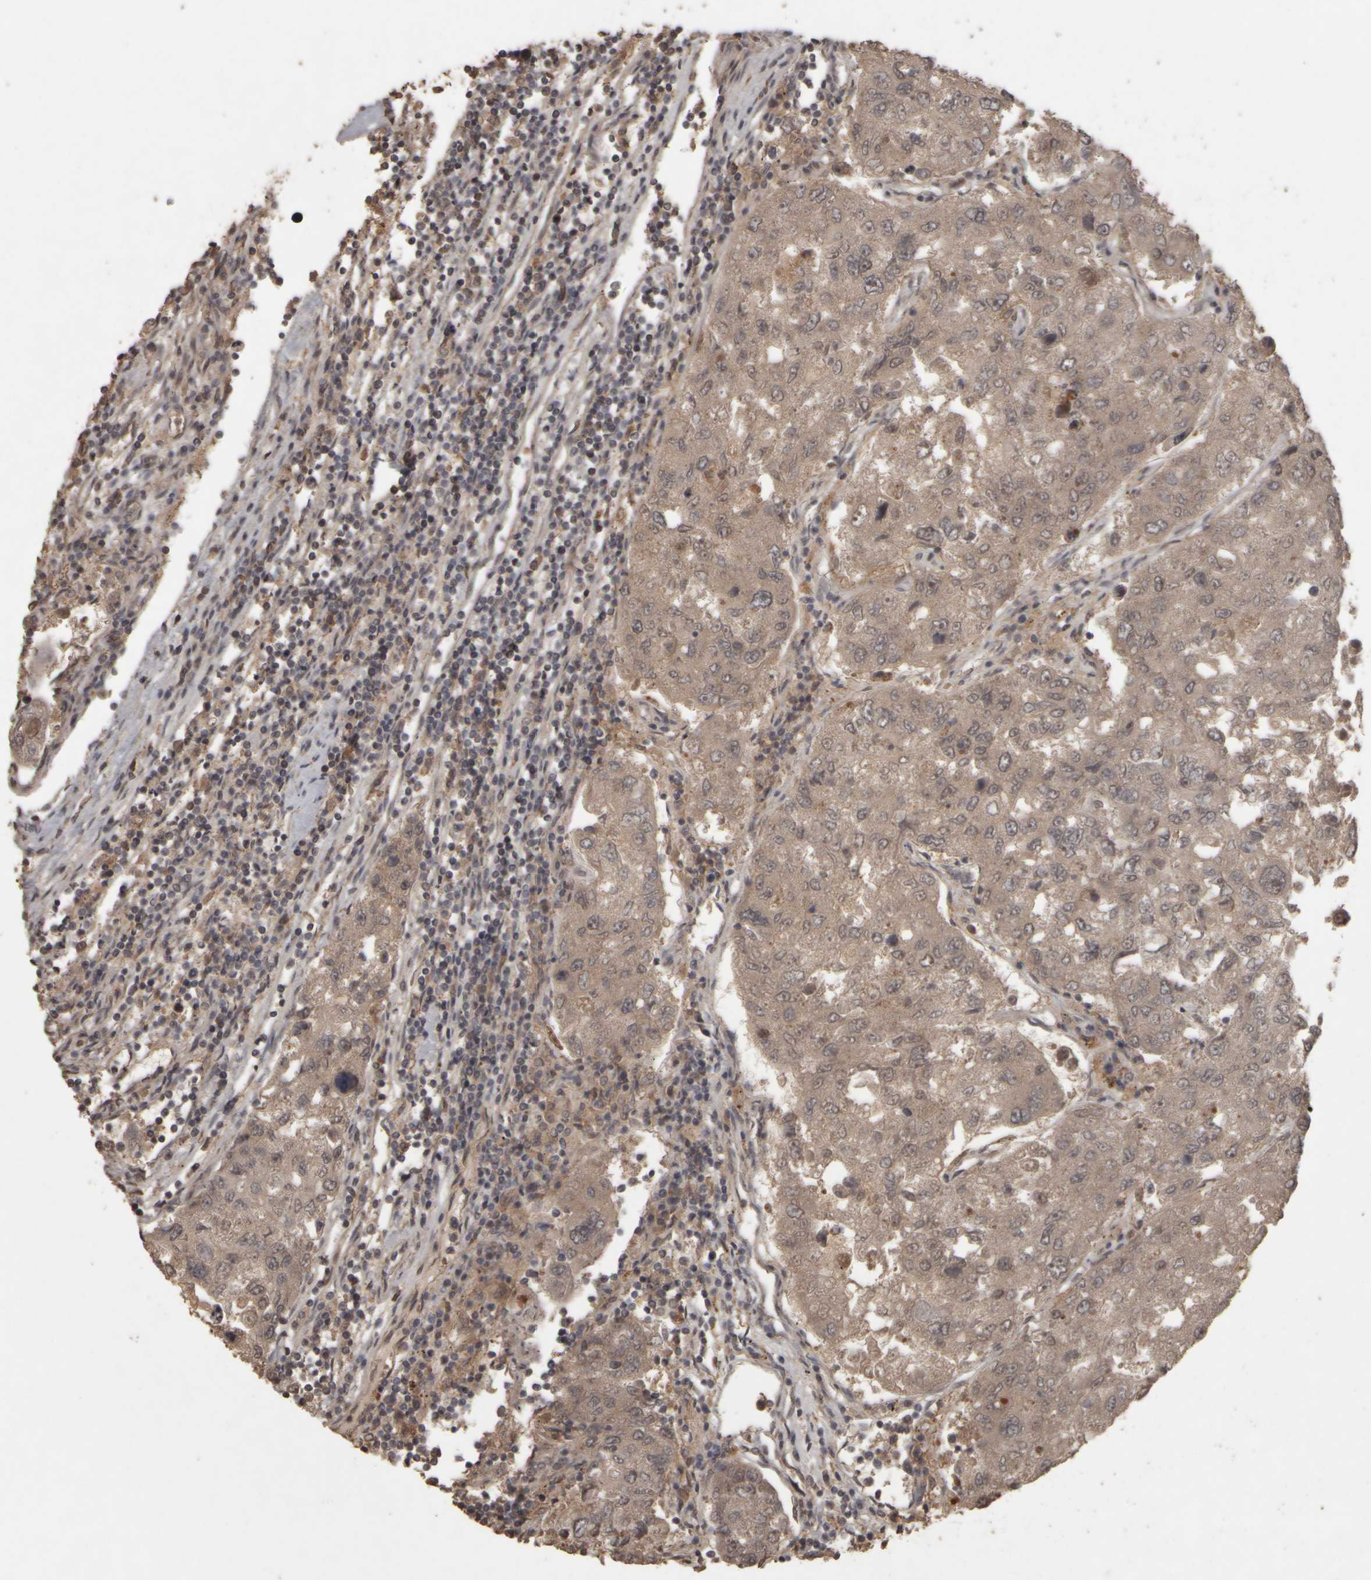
{"staining": {"intensity": "weak", "quantity": ">75%", "location": "cytoplasmic/membranous"}, "tissue": "urothelial cancer", "cell_type": "Tumor cells", "image_type": "cancer", "snomed": [{"axis": "morphology", "description": "Urothelial carcinoma, High grade"}, {"axis": "topography", "description": "Lymph node"}, {"axis": "topography", "description": "Urinary bladder"}], "caption": "High-grade urothelial carcinoma stained with immunohistochemistry displays weak cytoplasmic/membranous staining in approximately >75% of tumor cells.", "gene": "ACO1", "patient": {"sex": "male", "age": 51}}